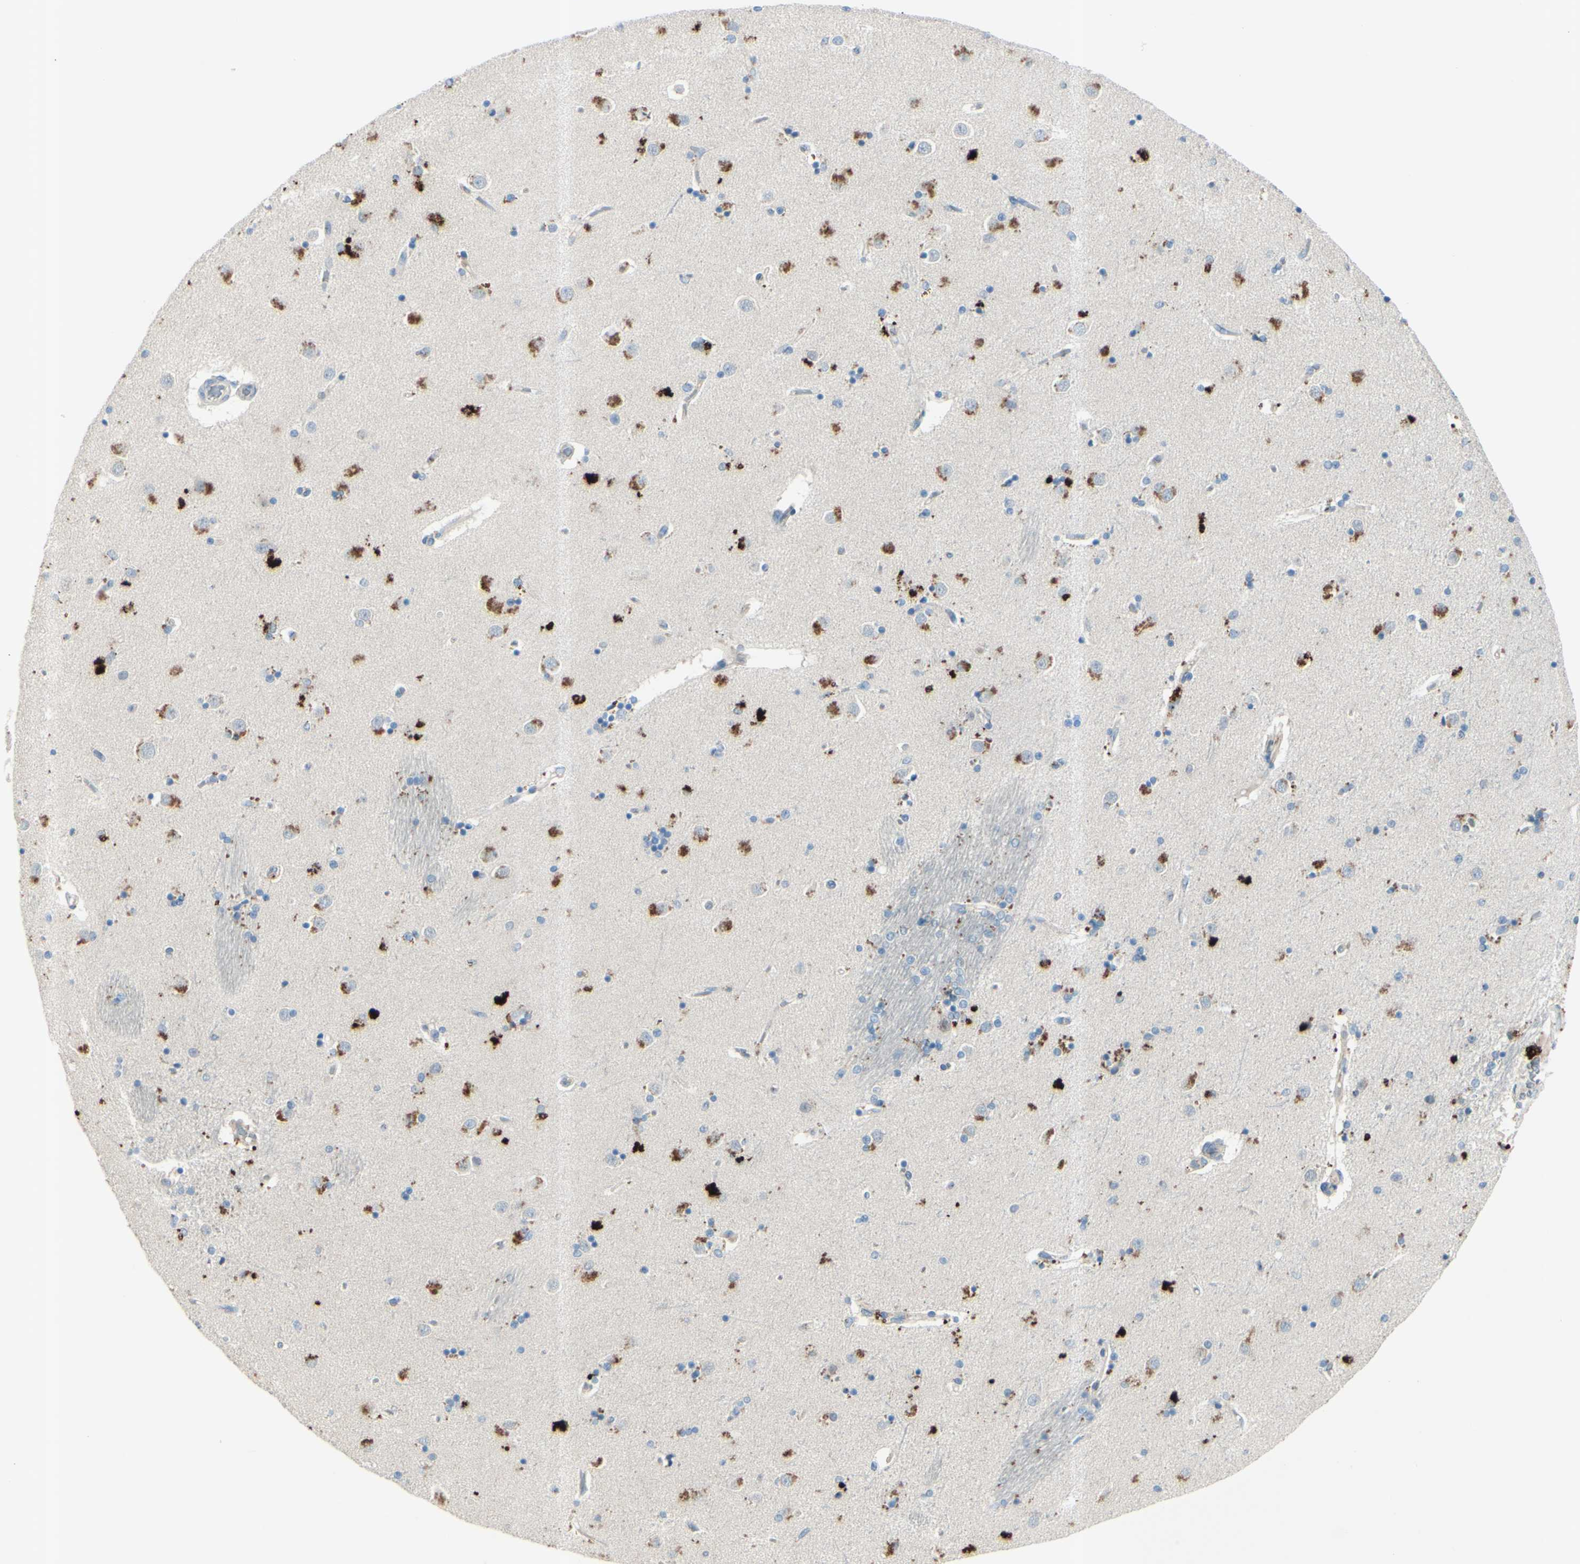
{"staining": {"intensity": "negative", "quantity": "none", "location": "none"}, "tissue": "caudate", "cell_type": "Glial cells", "image_type": "normal", "snomed": [{"axis": "morphology", "description": "Normal tissue, NOS"}, {"axis": "topography", "description": "Lateral ventricle wall"}], "caption": "Human caudate stained for a protein using IHC displays no expression in glial cells.", "gene": "B4GALT1", "patient": {"sex": "female", "age": 54}}